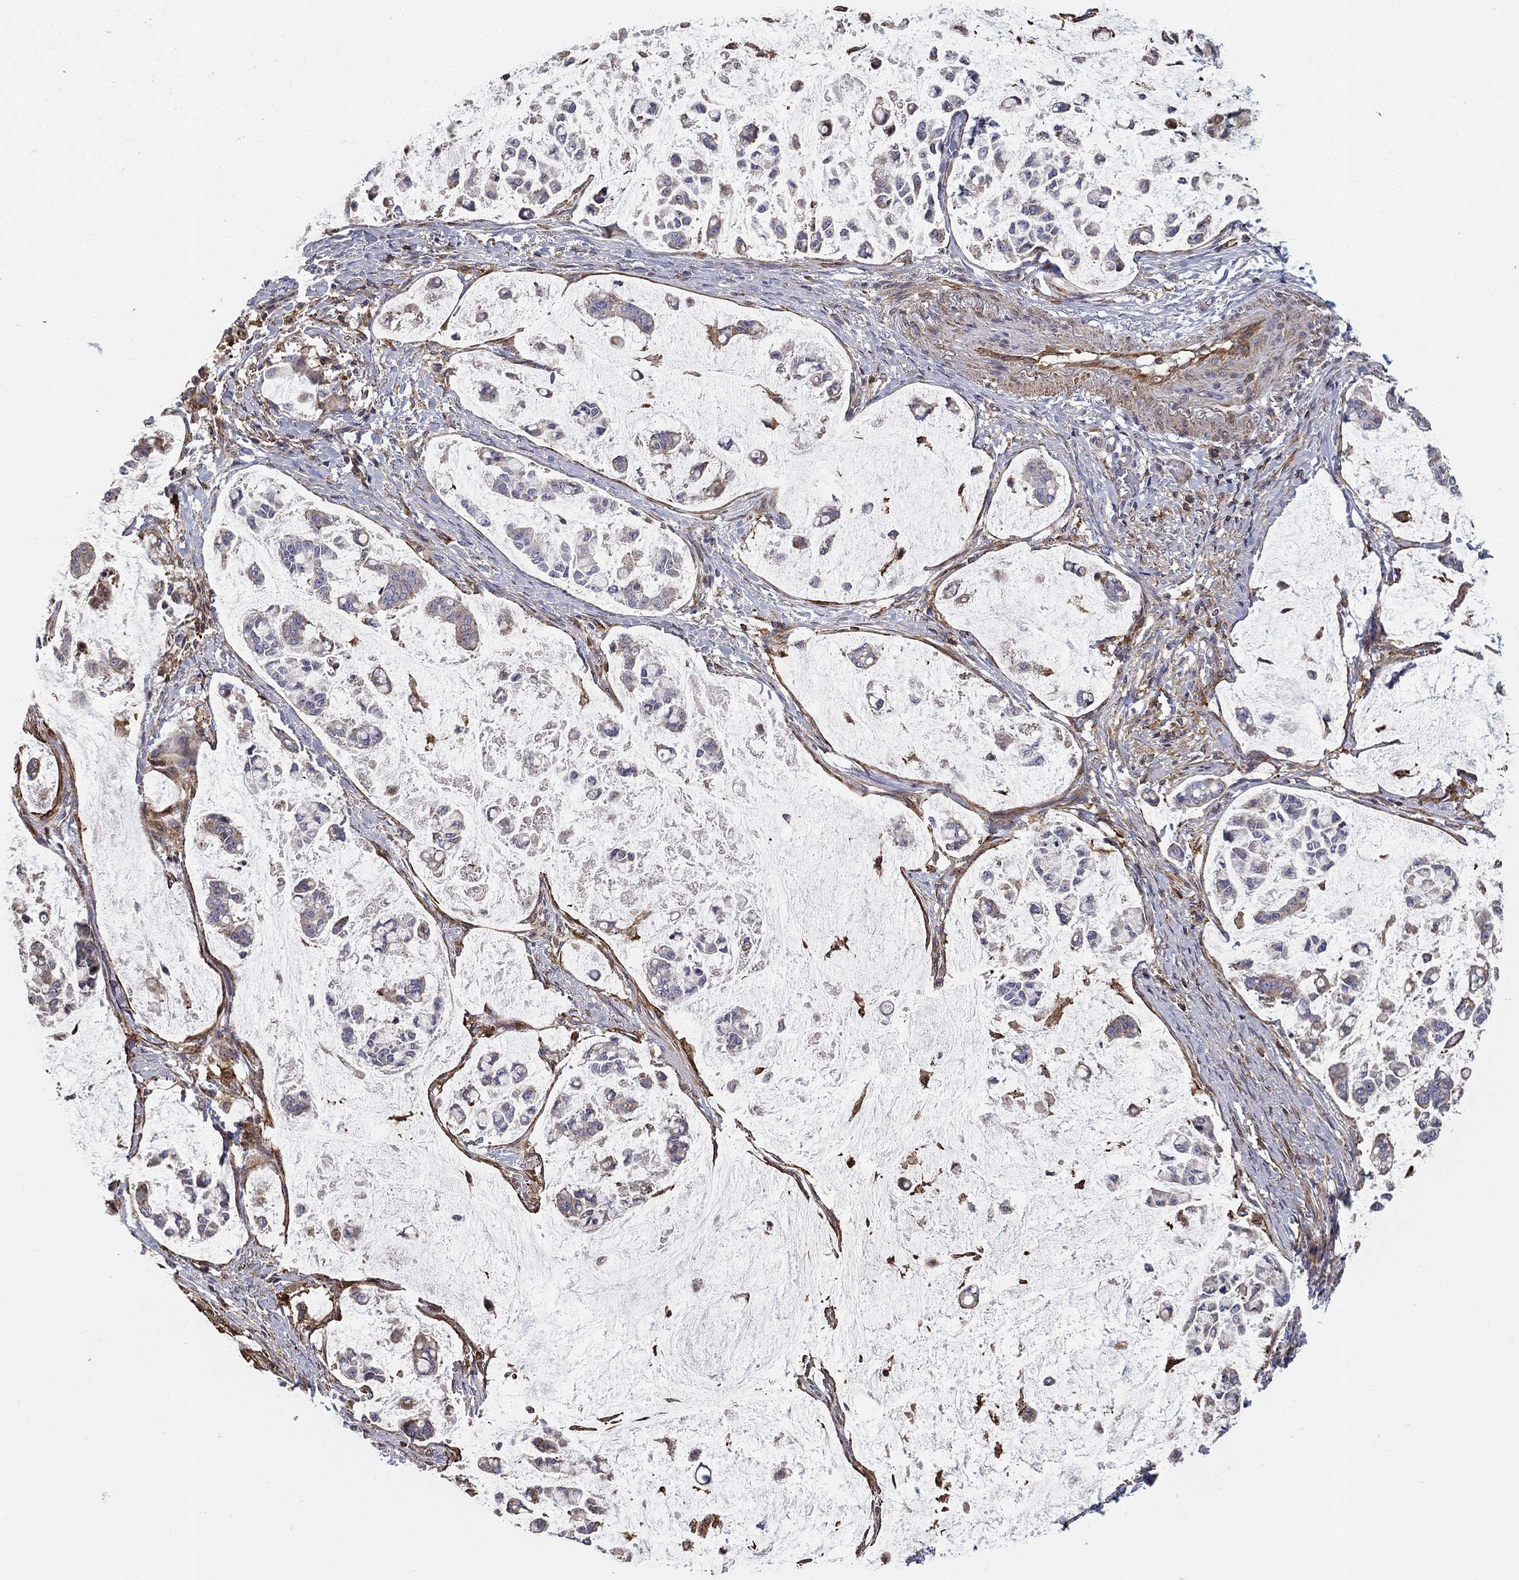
{"staining": {"intensity": "negative", "quantity": "none", "location": "none"}, "tissue": "stomach cancer", "cell_type": "Tumor cells", "image_type": "cancer", "snomed": [{"axis": "morphology", "description": "Adenocarcinoma, NOS"}, {"axis": "topography", "description": "Stomach"}], "caption": "Immunohistochemistry histopathology image of human stomach cancer (adenocarcinoma) stained for a protein (brown), which exhibits no expression in tumor cells. (Immunohistochemistry (ihc), brightfield microscopy, high magnification).", "gene": "NPHP1", "patient": {"sex": "male", "age": 82}}